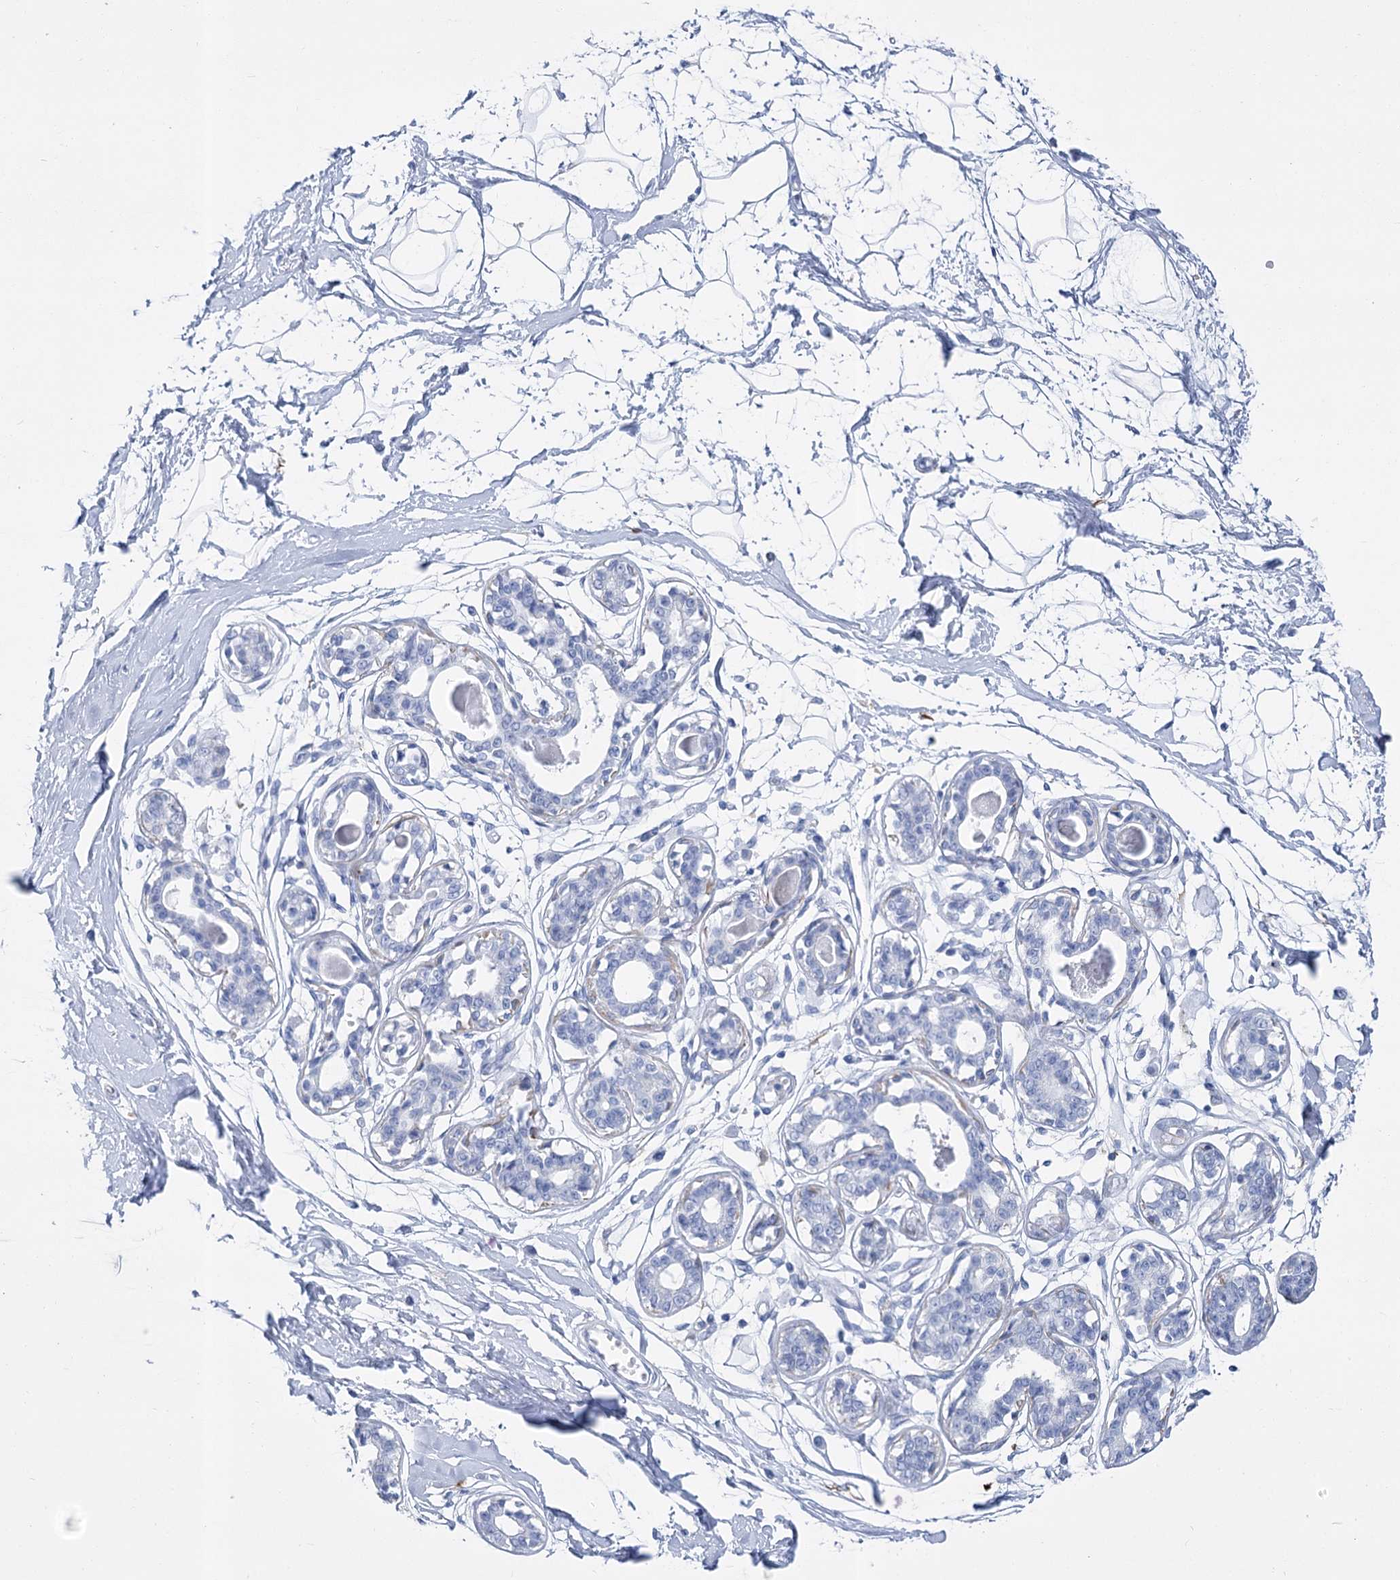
{"staining": {"intensity": "negative", "quantity": "none", "location": "none"}, "tissue": "breast", "cell_type": "Adipocytes", "image_type": "normal", "snomed": [{"axis": "morphology", "description": "Normal tissue, NOS"}, {"axis": "topography", "description": "Breast"}], "caption": "This is an IHC image of normal breast. There is no expression in adipocytes.", "gene": "PCDHA1", "patient": {"sex": "female", "age": 45}}